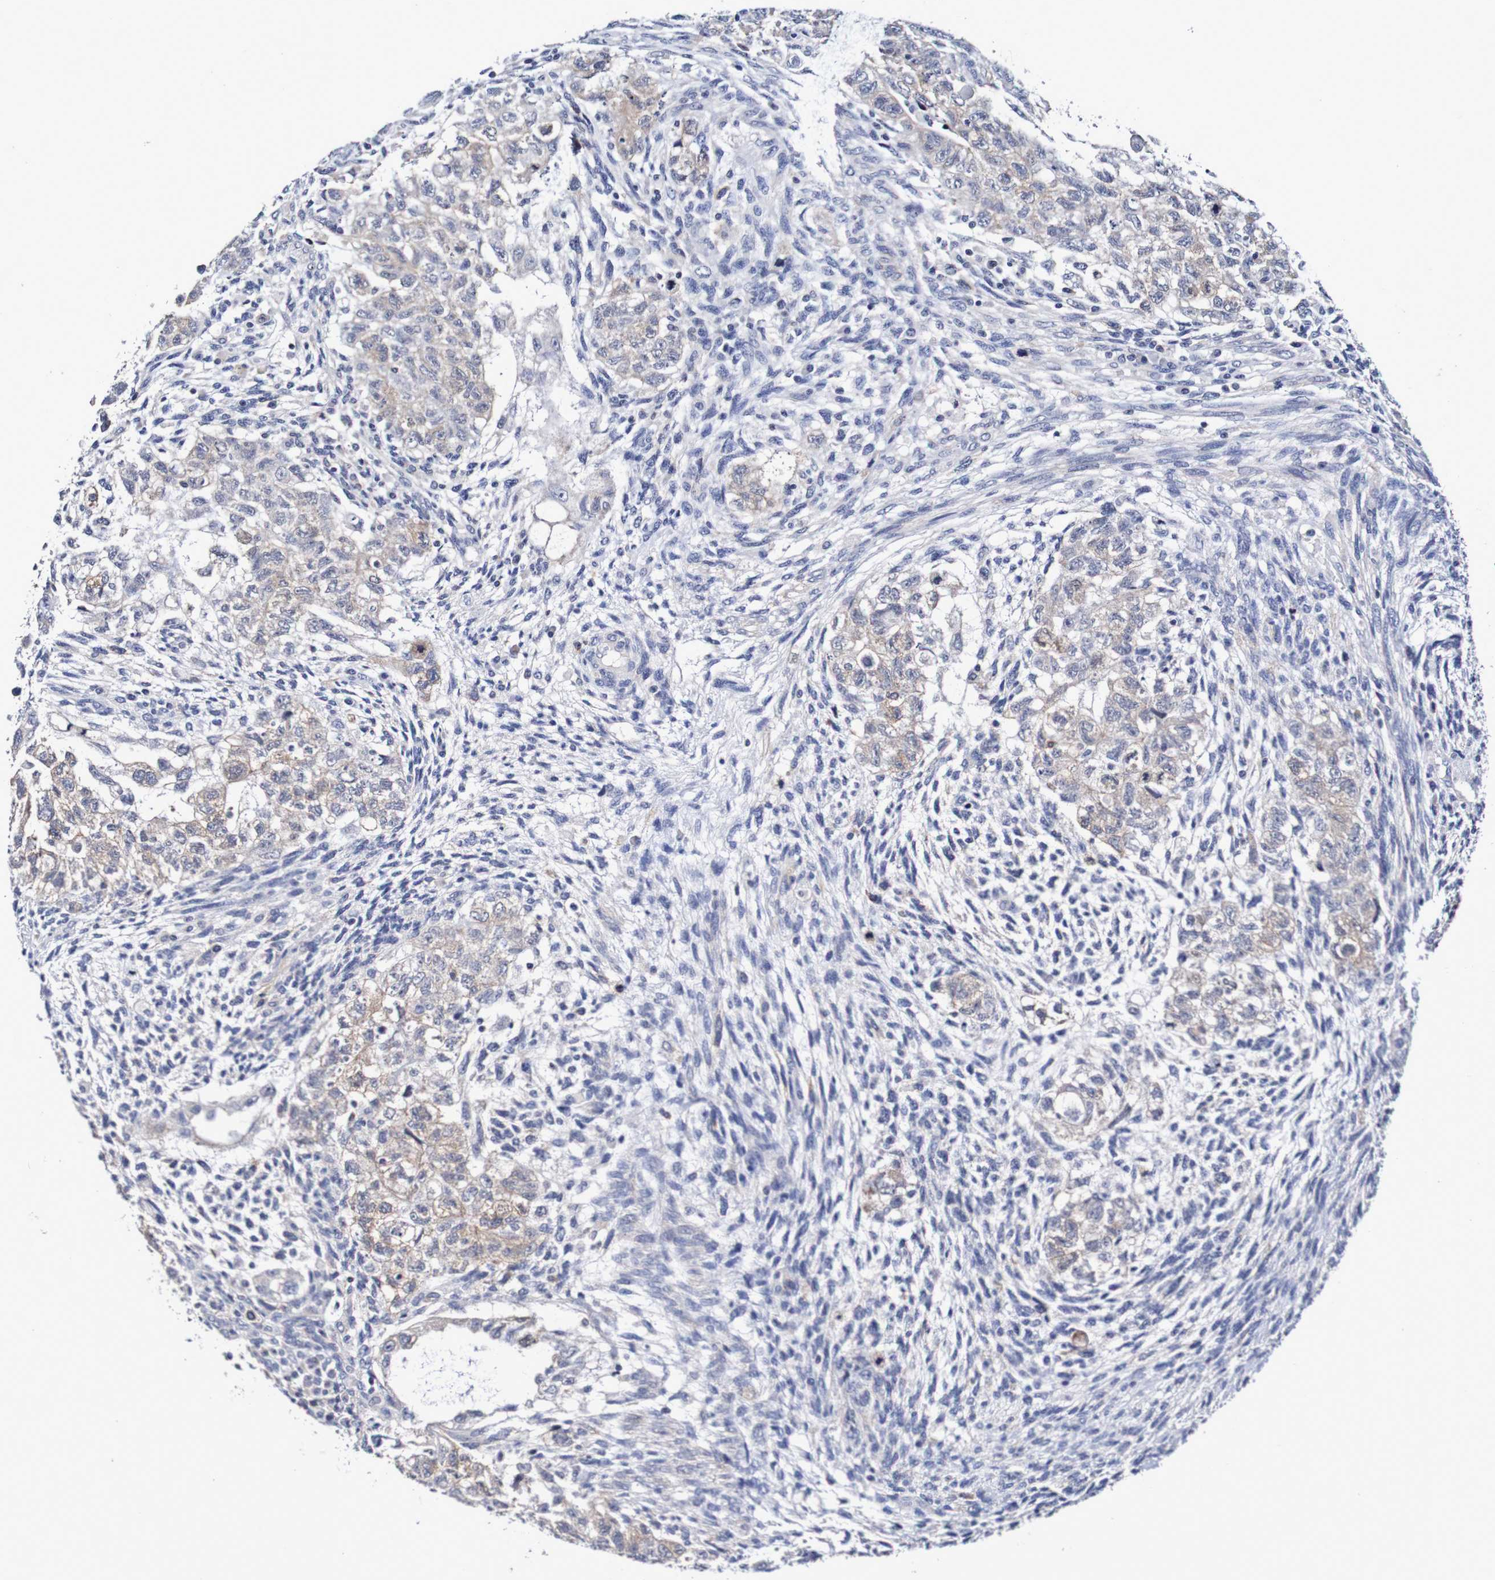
{"staining": {"intensity": "weak", "quantity": "<25%", "location": "cytoplasmic/membranous"}, "tissue": "testis cancer", "cell_type": "Tumor cells", "image_type": "cancer", "snomed": [{"axis": "morphology", "description": "Normal tissue, NOS"}, {"axis": "morphology", "description": "Carcinoma, Embryonal, NOS"}, {"axis": "topography", "description": "Testis"}], "caption": "Tumor cells are negative for protein expression in human testis cancer.", "gene": "ACVR1C", "patient": {"sex": "male", "age": 36}}